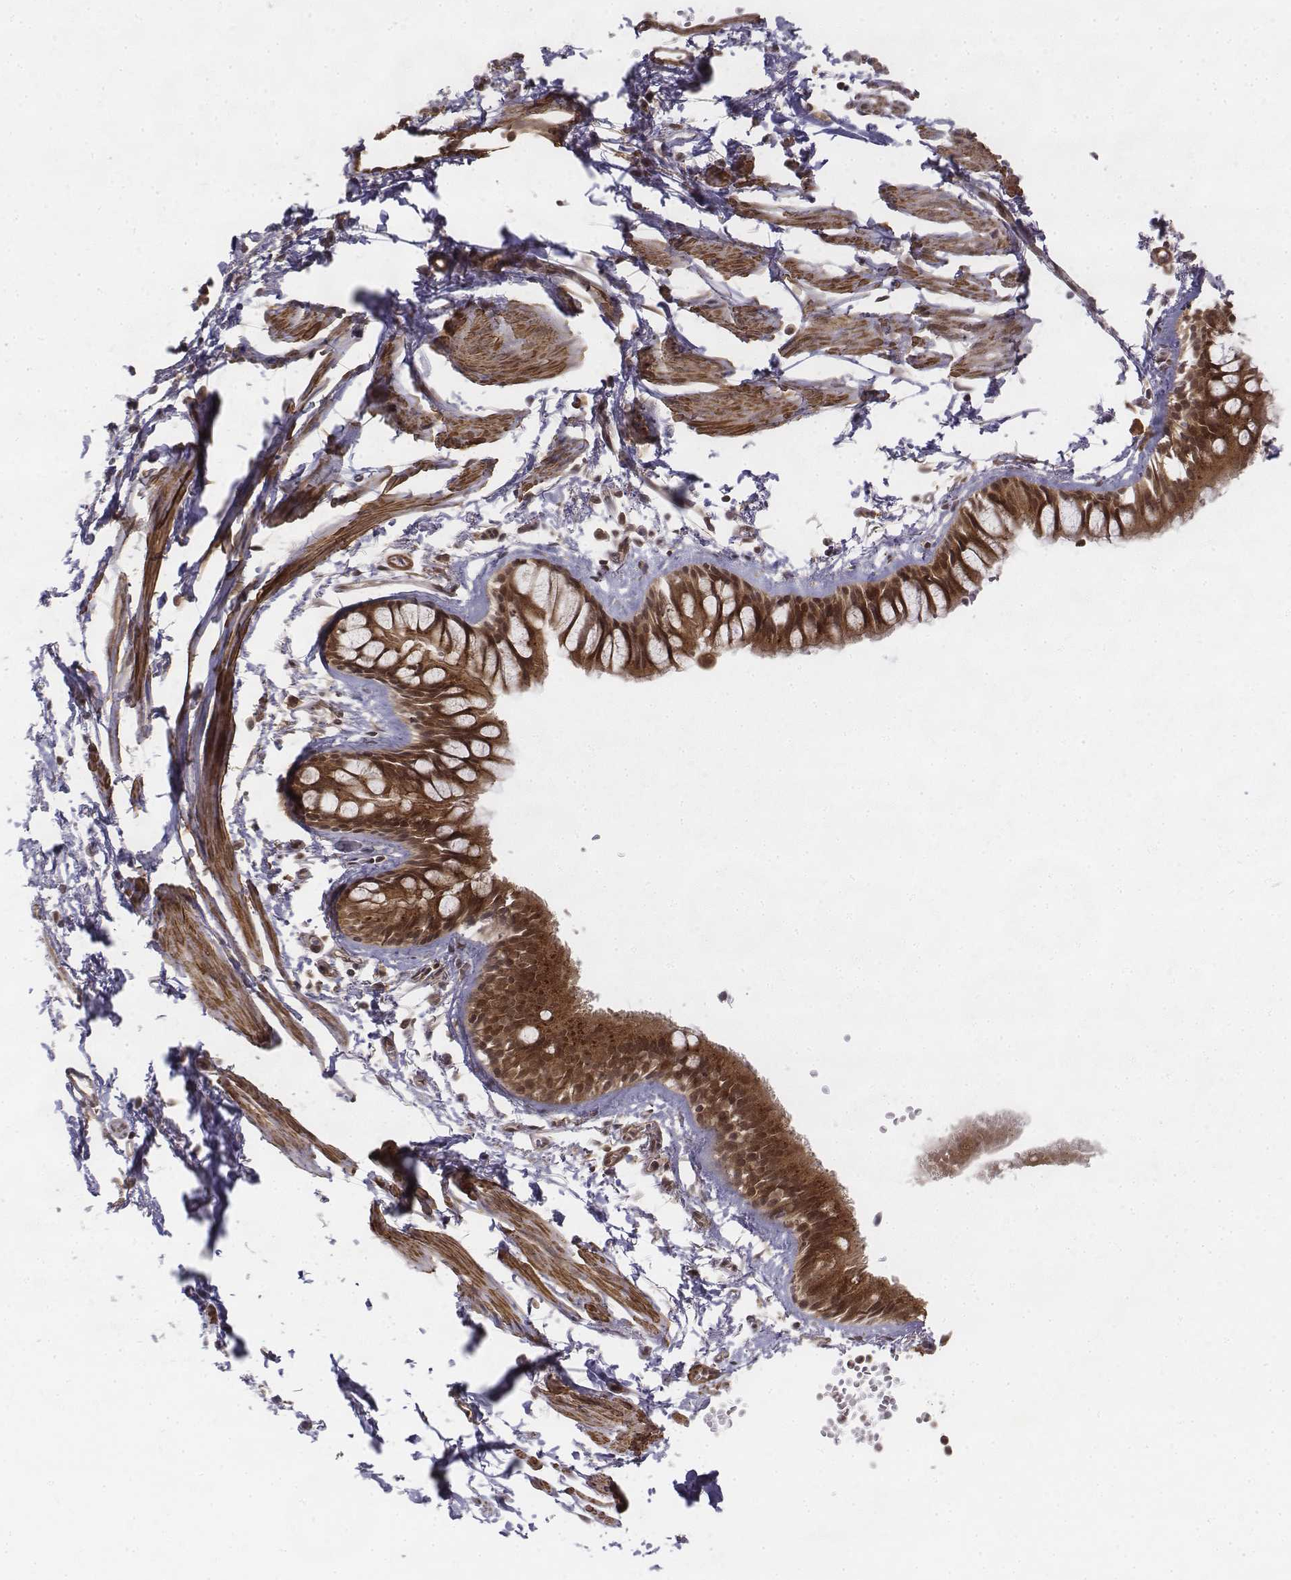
{"staining": {"intensity": "moderate", "quantity": ">75%", "location": "cytoplasmic/membranous,nuclear"}, "tissue": "bronchus", "cell_type": "Respiratory epithelial cells", "image_type": "normal", "snomed": [{"axis": "morphology", "description": "Normal tissue, NOS"}, {"axis": "topography", "description": "Cartilage tissue"}, {"axis": "topography", "description": "Bronchus"}], "caption": "Approximately >75% of respiratory epithelial cells in benign bronchus exhibit moderate cytoplasmic/membranous,nuclear protein staining as visualized by brown immunohistochemical staining.", "gene": "ZFYVE19", "patient": {"sex": "female", "age": 59}}